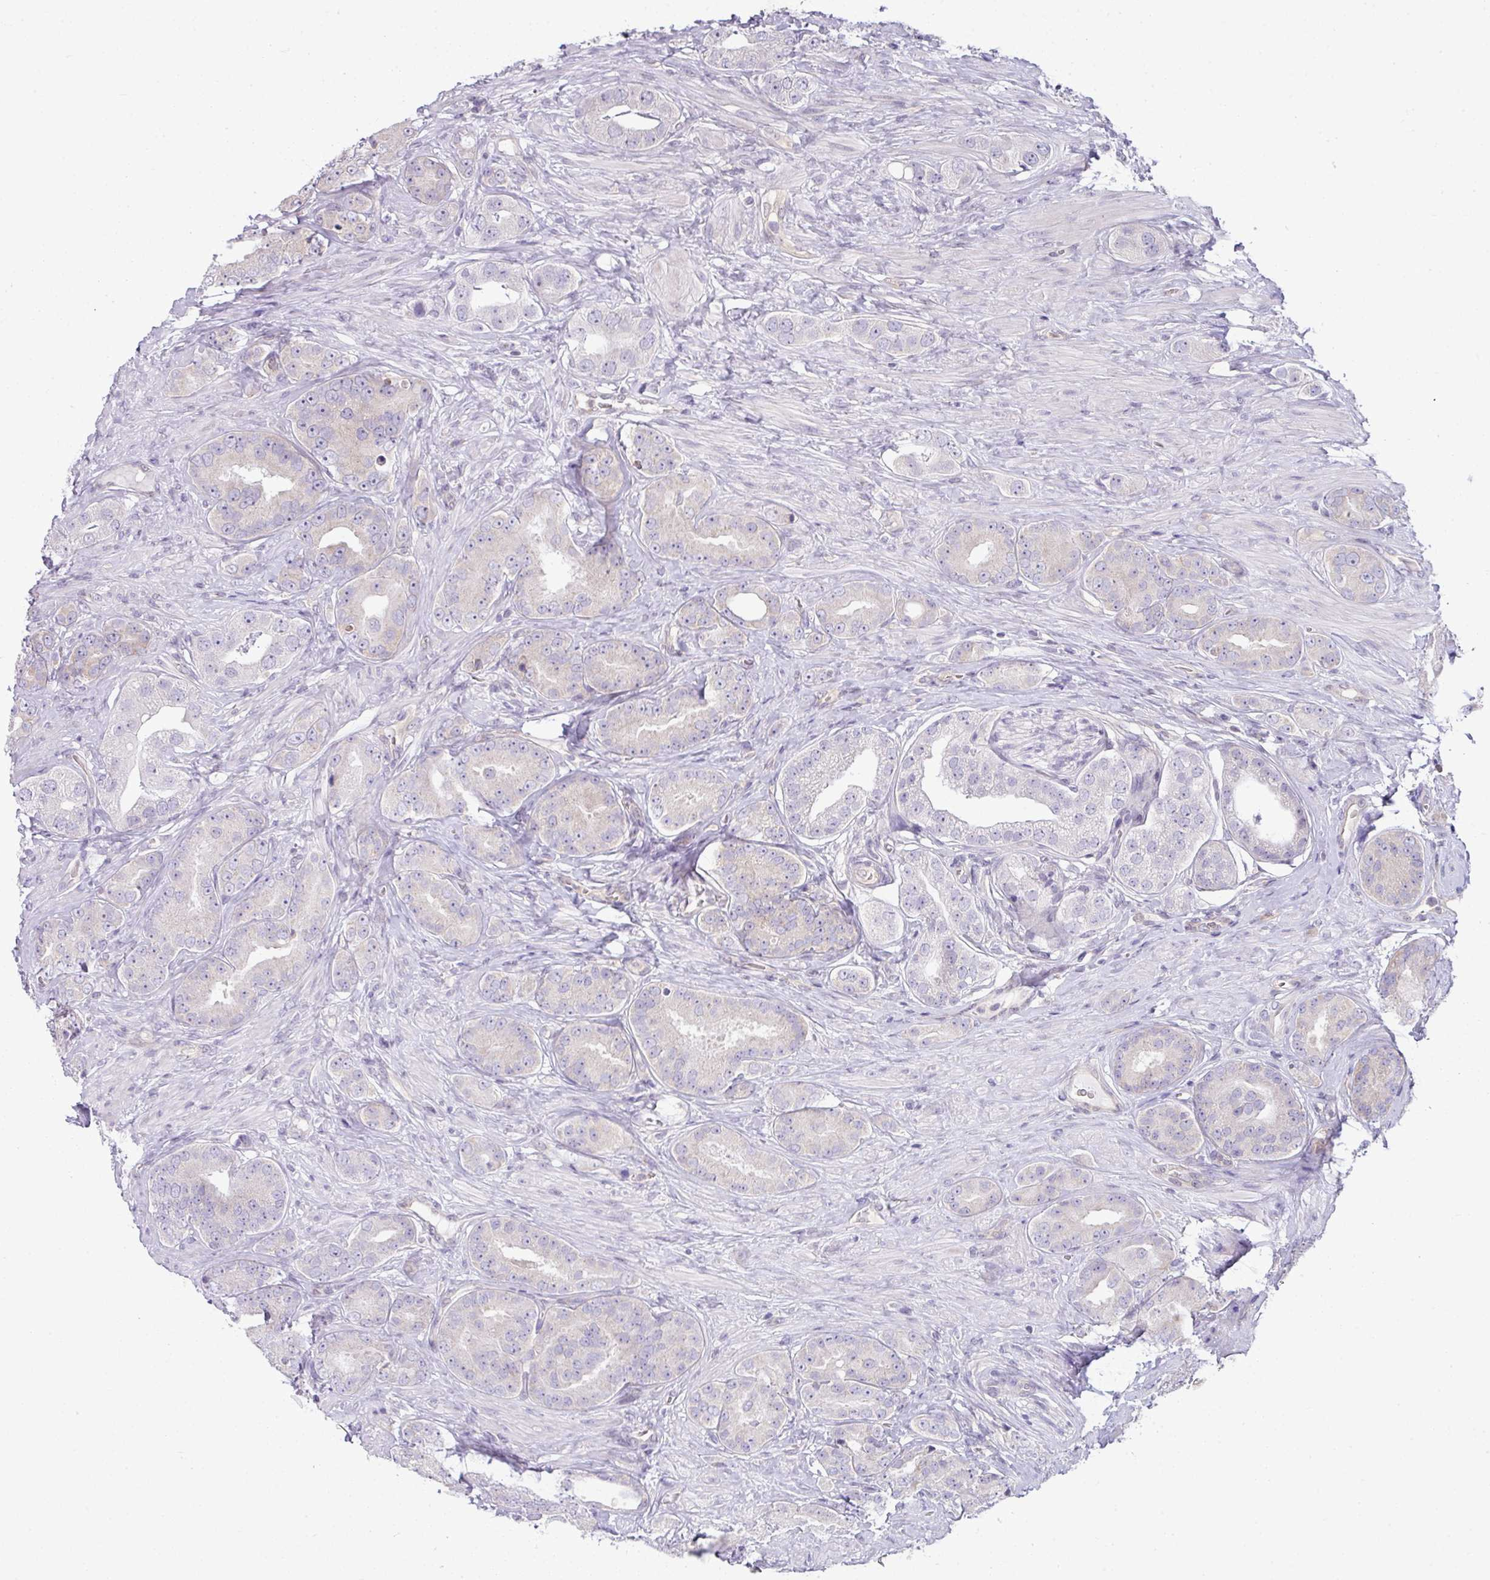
{"staining": {"intensity": "negative", "quantity": "none", "location": "none"}, "tissue": "prostate cancer", "cell_type": "Tumor cells", "image_type": "cancer", "snomed": [{"axis": "morphology", "description": "Adenocarcinoma, High grade"}, {"axis": "topography", "description": "Prostate"}], "caption": "An immunohistochemistry histopathology image of prostate high-grade adenocarcinoma is shown. There is no staining in tumor cells of prostate high-grade adenocarcinoma.", "gene": "STAT5A", "patient": {"sex": "male", "age": 63}}